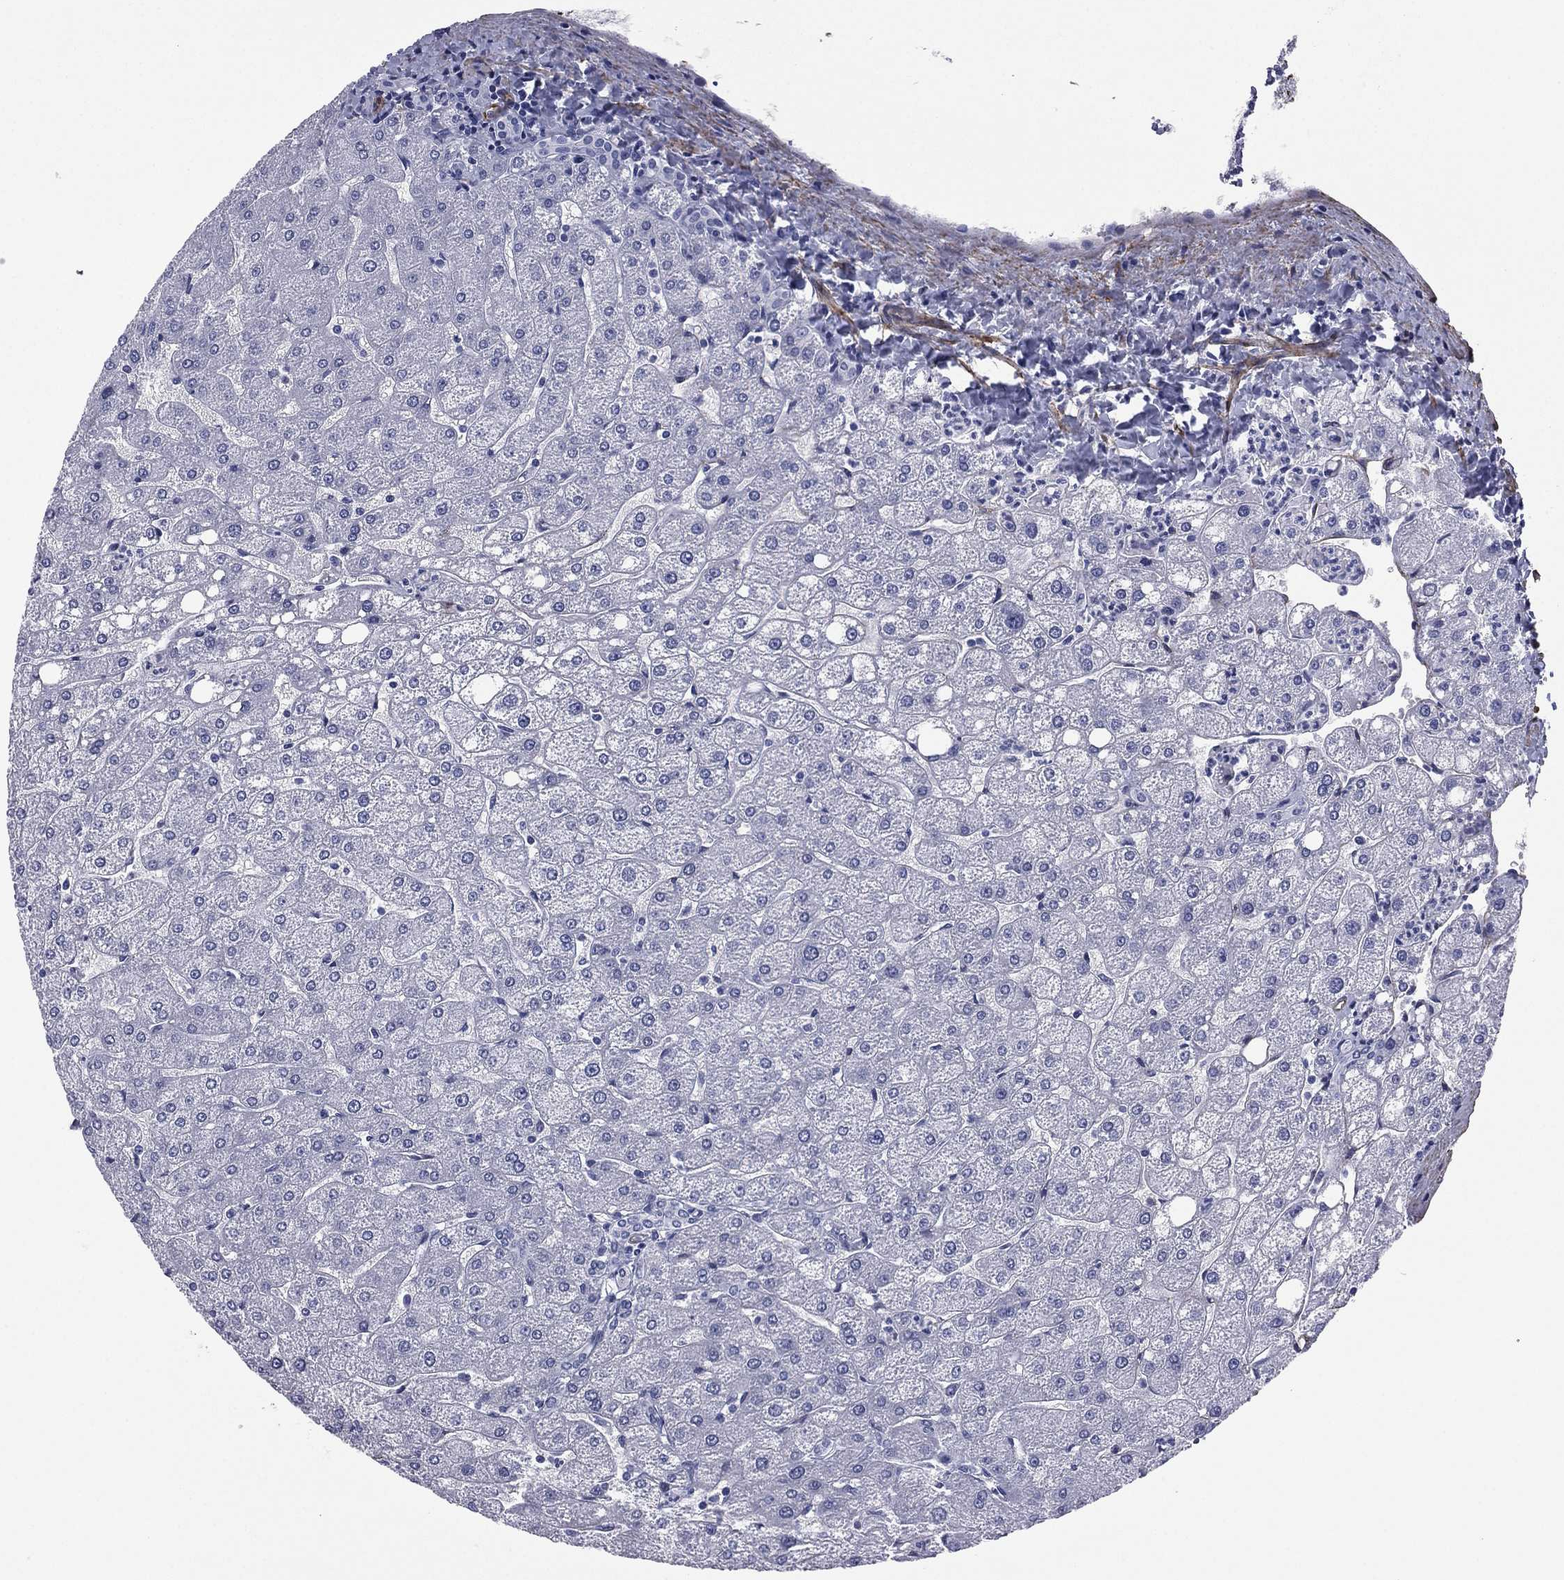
{"staining": {"intensity": "negative", "quantity": "none", "location": "none"}, "tissue": "liver", "cell_type": "Cholangiocytes", "image_type": "normal", "snomed": [{"axis": "morphology", "description": "Normal tissue, NOS"}, {"axis": "topography", "description": "Liver"}], "caption": "Liver was stained to show a protein in brown. There is no significant expression in cholangiocytes. The staining is performed using DAB brown chromogen with nuclei counter-stained in using hematoxylin.", "gene": "CAVIN3", "patient": {"sex": "male", "age": 67}}